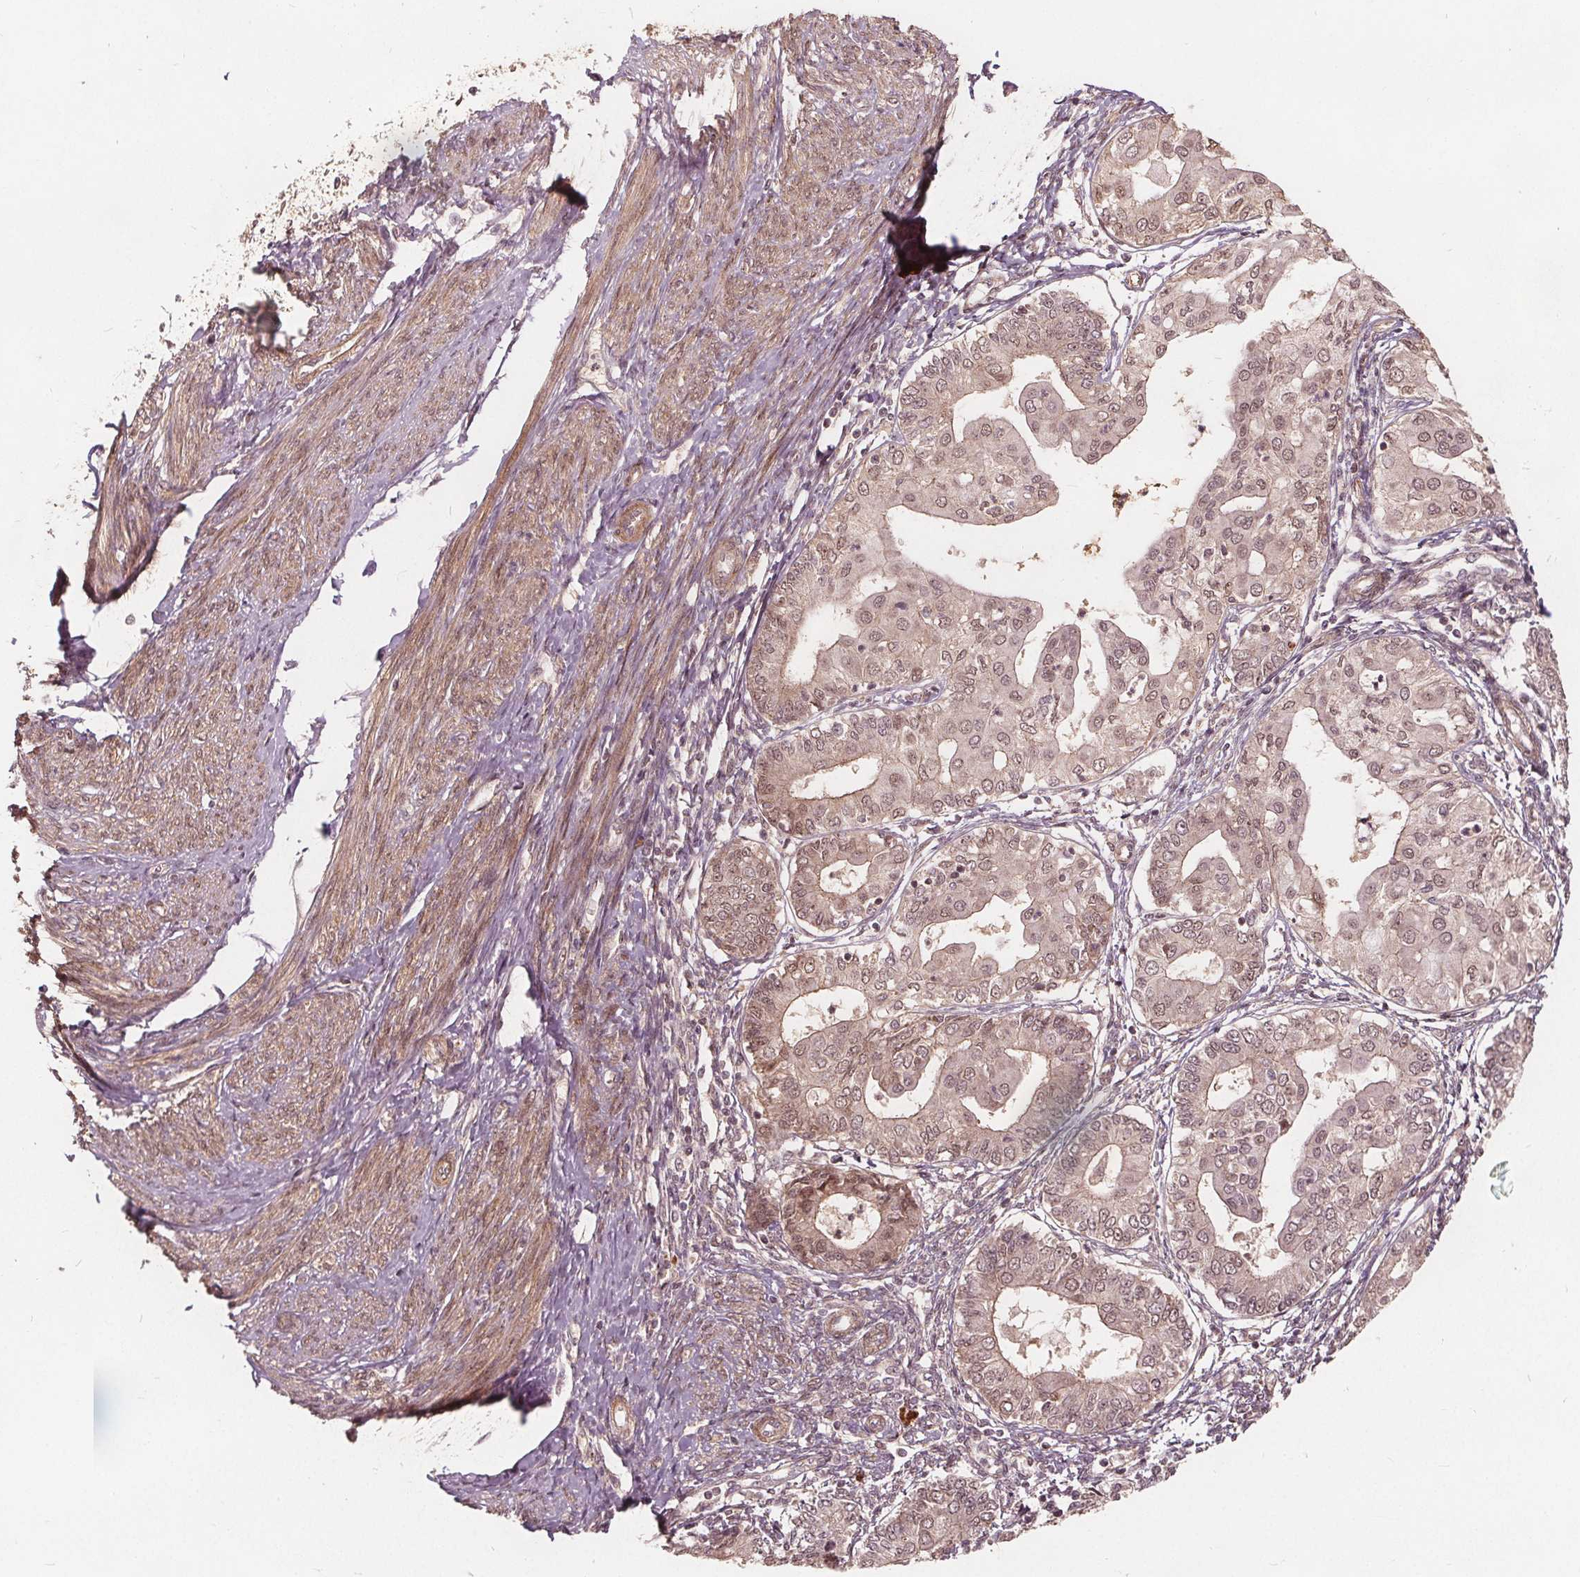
{"staining": {"intensity": "weak", "quantity": ">75%", "location": "cytoplasmic/membranous,nuclear"}, "tissue": "endometrial cancer", "cell_type": "Tumor cells", "image_type": "cancer", "snomed": [{"axis": "morphology", "description": "Adenocarcinoma, NOS"}, {"axis": "topography", "description": "Endometrium"}], "caption": "An IHC photomicrograph of neoplastic tissue is shown. Protein staining in brown highlights weak cytoplasmic/membranous and nuclear positivity in adenocarcinoma (endometrial) within tumor cells.", "gene": "PPP1CB", "patient": {"sex": "female", "age": 68}}